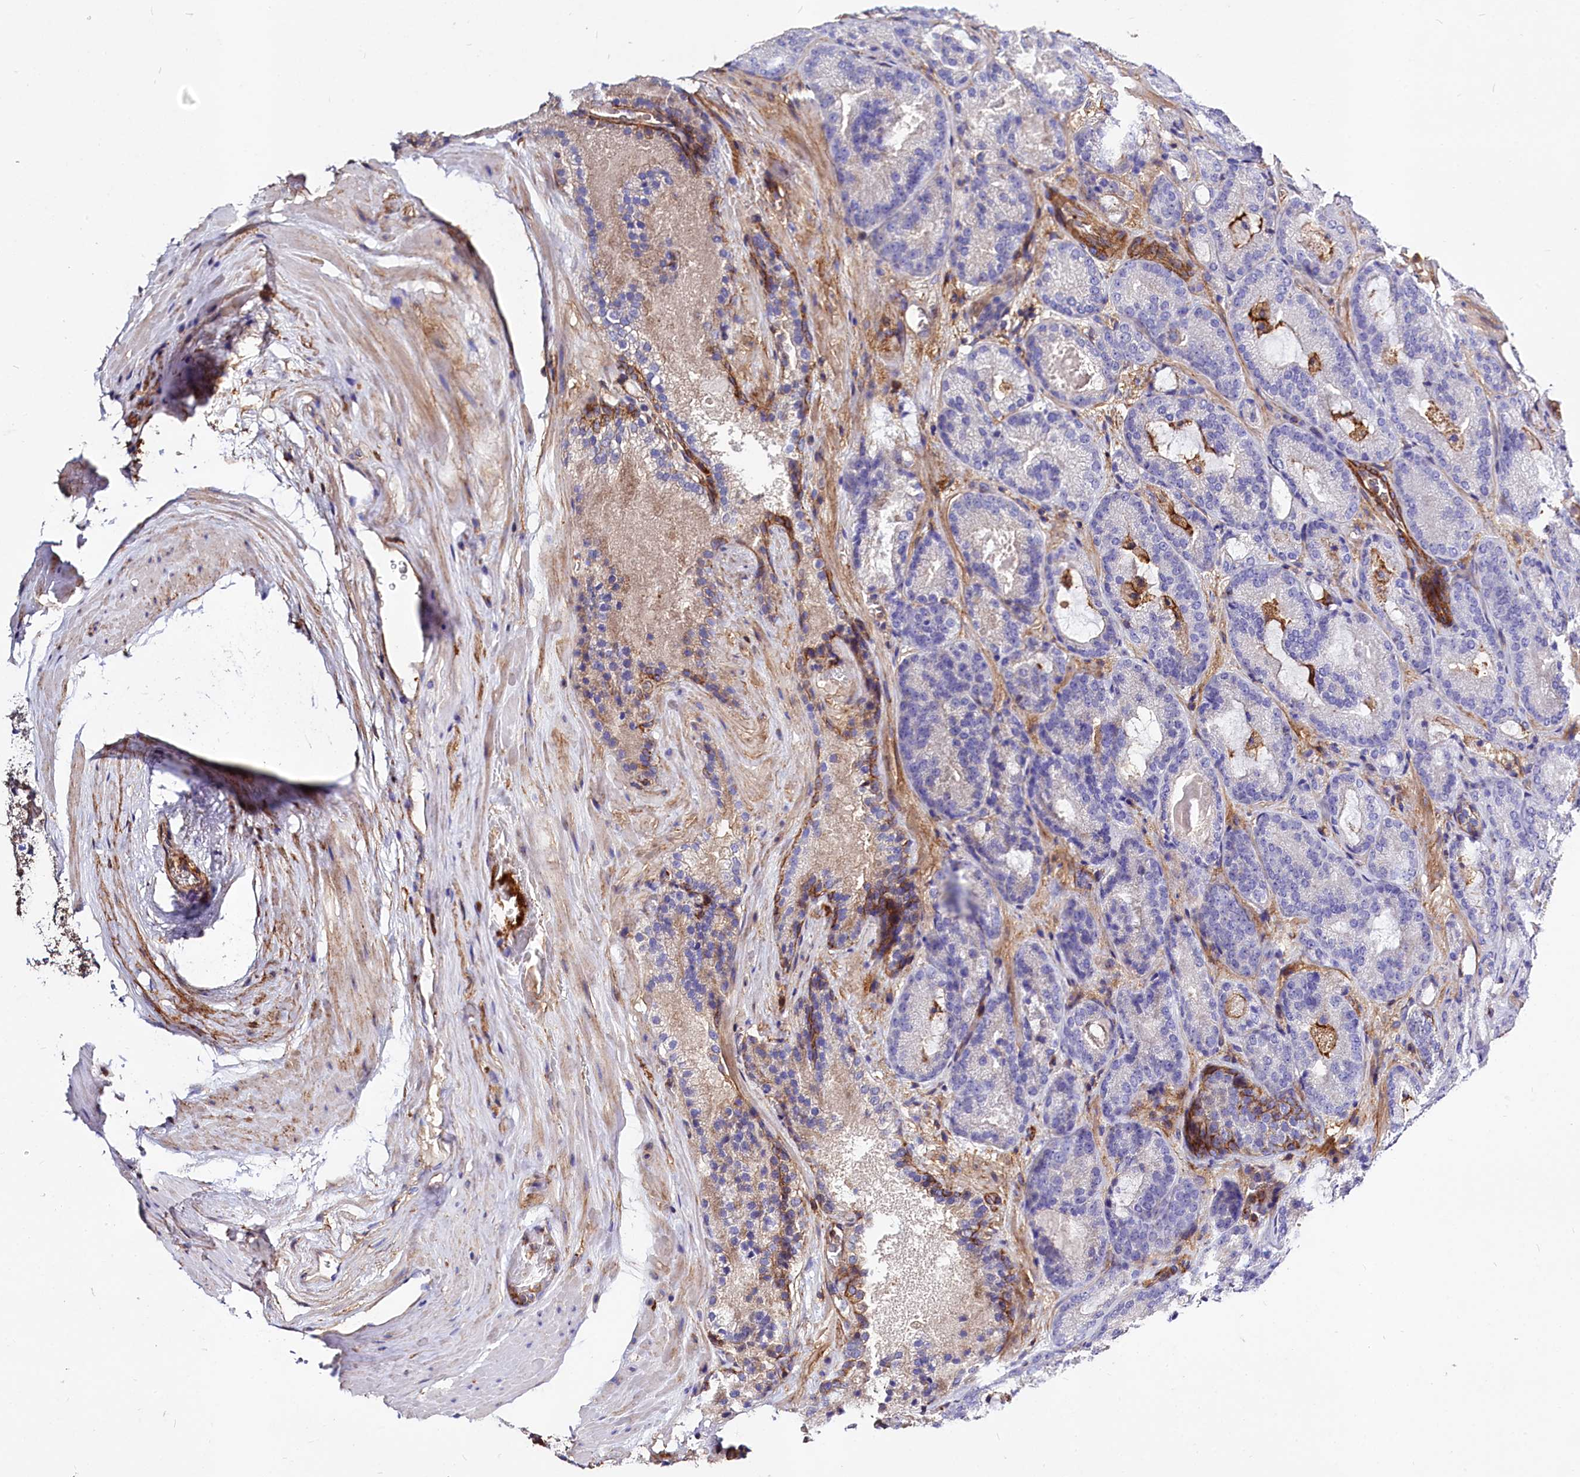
{"staining": {"intensity": "negative", "quantity": "none", "location": "none"}, "tissue": "prostate cancer", "cell_type": "Tumor cells", "image_type": "cancer", "snomed": [{"axis": "morphology", "description": "Adenocarcinoma, Low grade"}, {"axis": "topography", "description": "Prostate"}], "caption": "DAB (3,3'-diaminobenzidine) immunohistochemical staining of prostate cancer (adenocarcinoma (low-grade)) reveals no significant positivity in tumor cells.", "gene": "ANO6", "patient": {"sex": "male", "age": 74}}